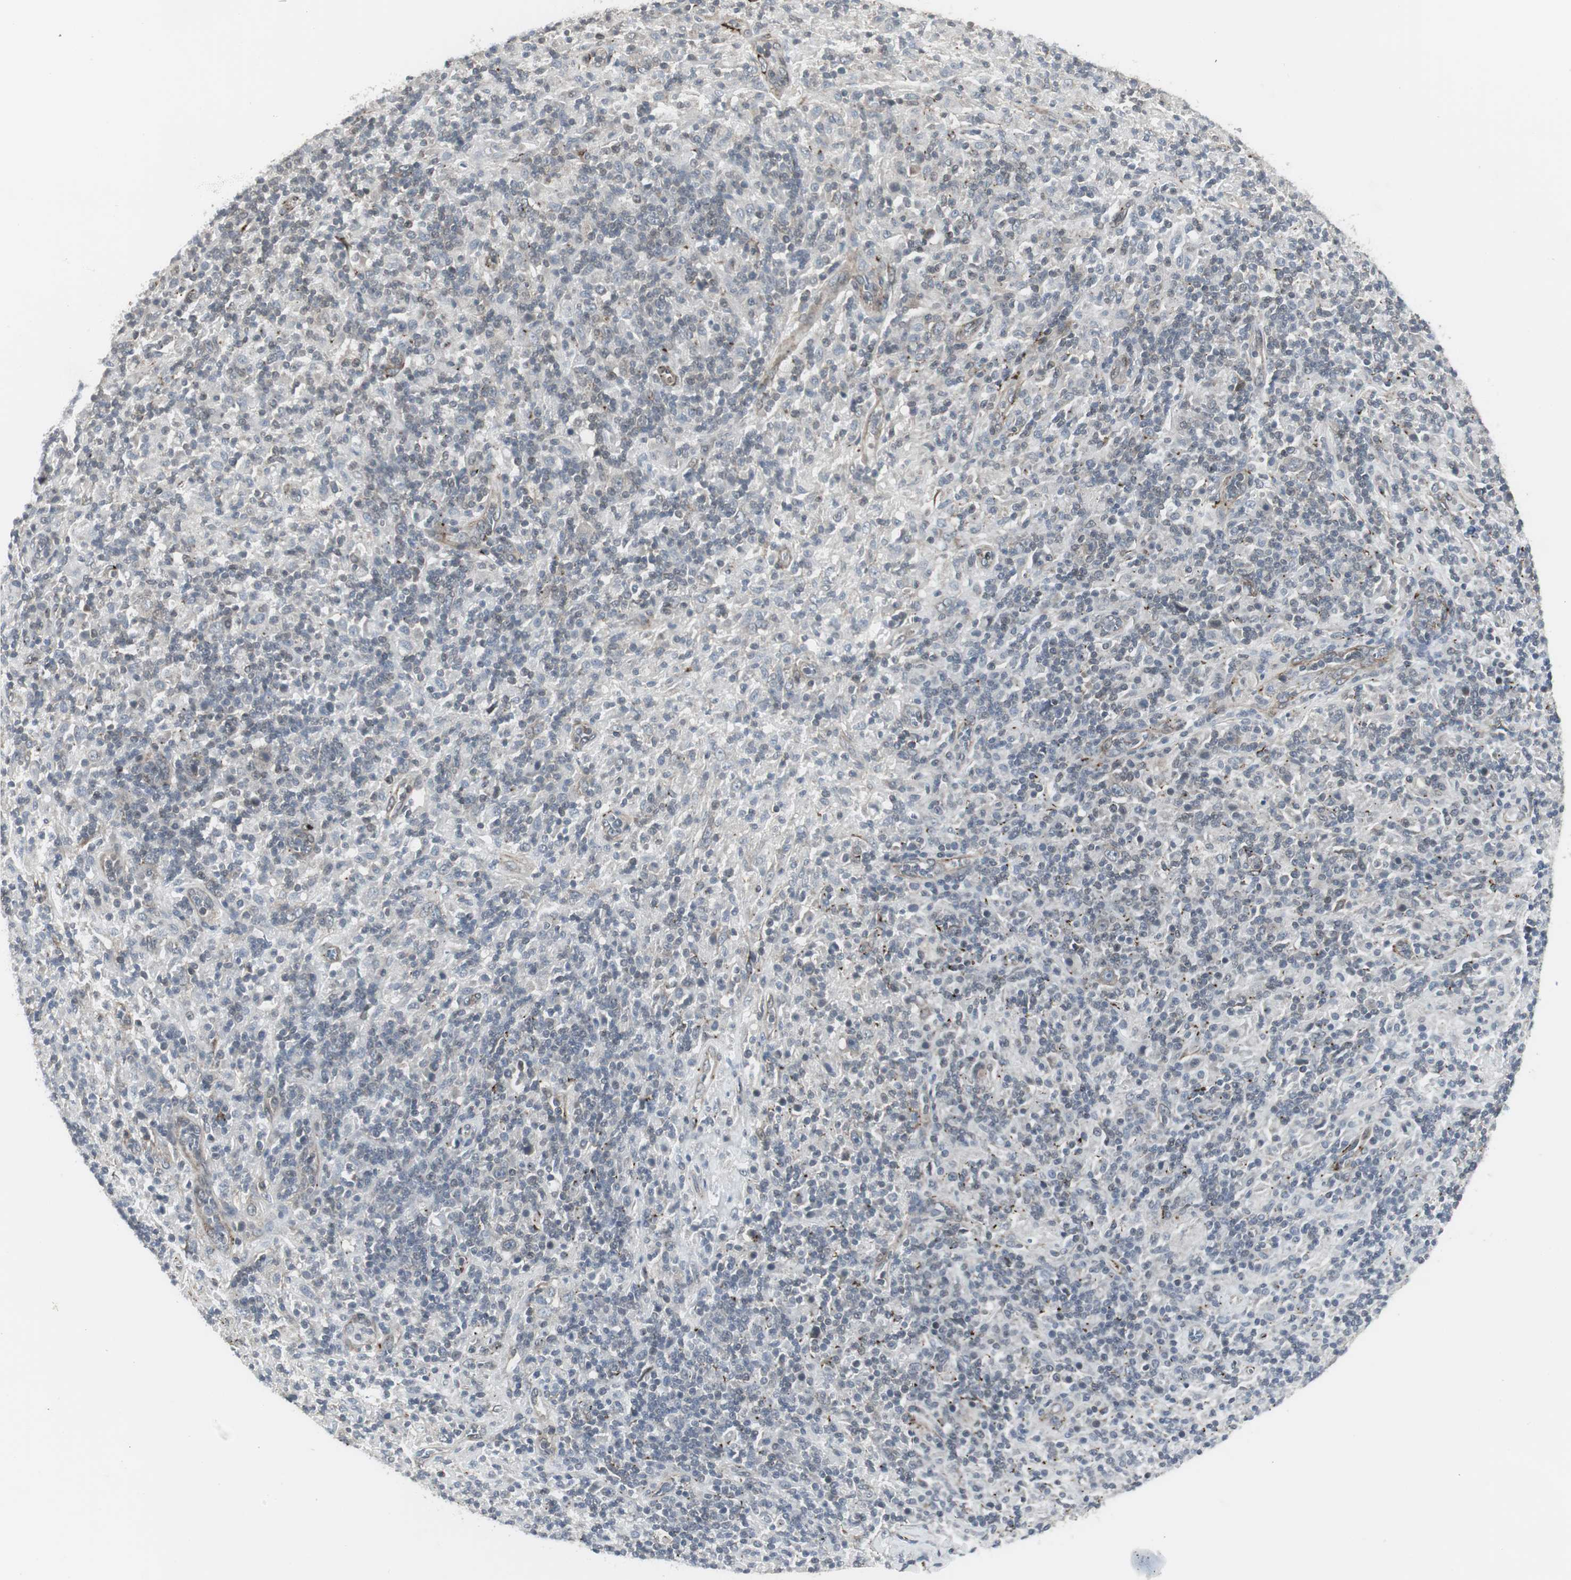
{"staining": {"intensity": "negative", "quantity": "none", "location": "none"}, "tissue": "lymphoma", "cell_type": "Tumor cells", "image_type": "cancer", "snomed": [{"axis": "morphology", "description": "Hodgkin's disease, NOS"}, {"axis": "topography", "description": "Lymph node"}], "caption": "Histopathology image shows no protein positivity in tumor cells of lymphoma tissue. (DAB (3,3'-diaminobenzidine) IHC, high magnification).", "gene": "SCYL3", "patient": {"sex": "male", "age": 70}}